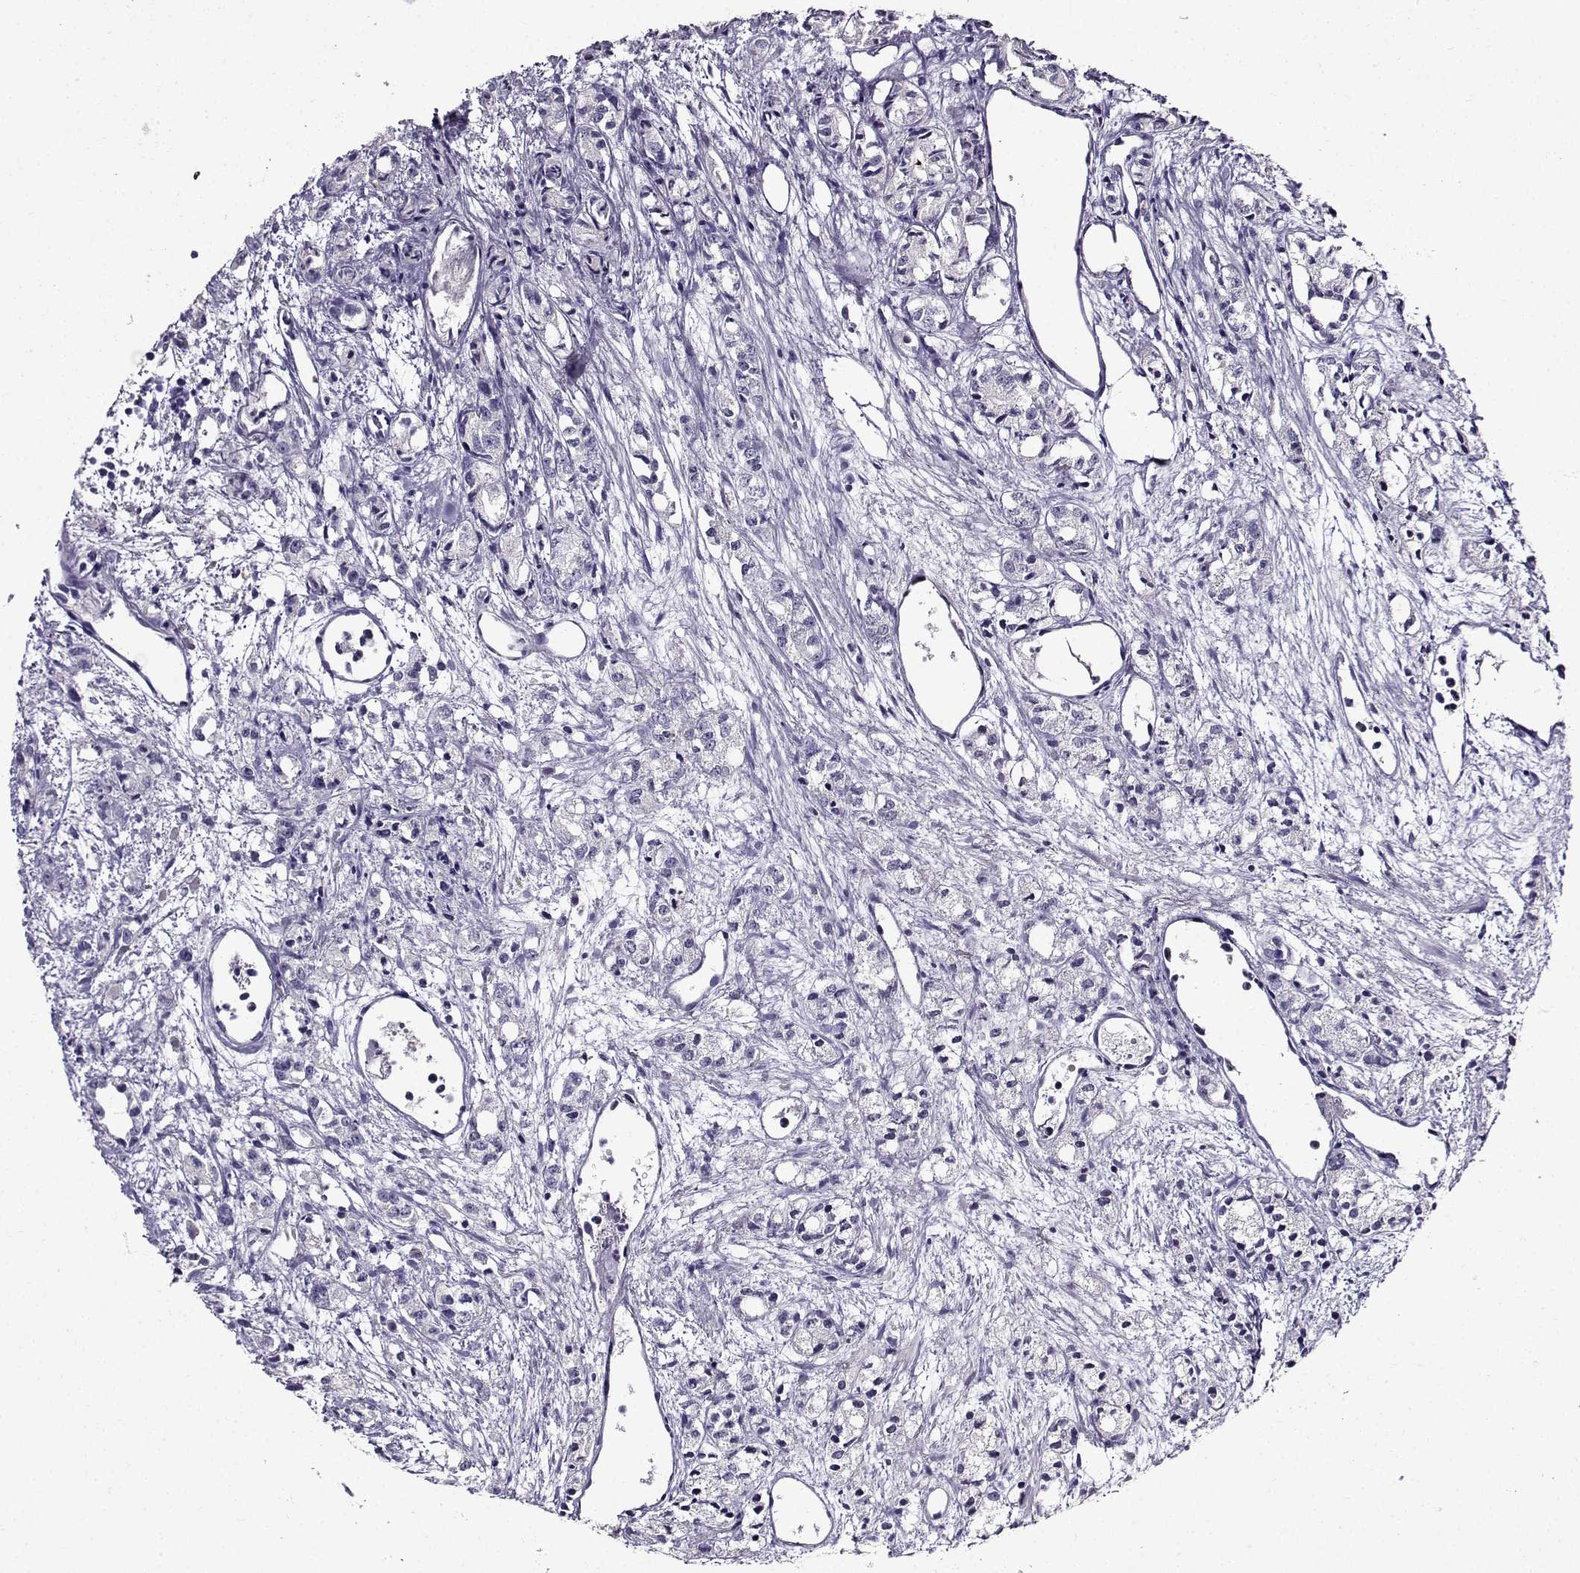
{"staining": {"intensity": "negative", "quantity": "none", "location": "none"}, "tissue": "prostate cancer", "cell_type": "Tumor cells", "image_type": "cancer", "snomed": [{"axis": "morphology", "description": "Adenocarcinoma, Medium grade"}, {"axis": "topography", "description": "Prostate"}], "caption": "Immunohistochemistry (IHC) image of prostate cancer (adenocarcinoma (medium-grade)) stained for a protein (brown), which demonstrates no expression in tumor cells.", "gene": "TMEM266", "patient": {"sex": "male", "age": 74}}